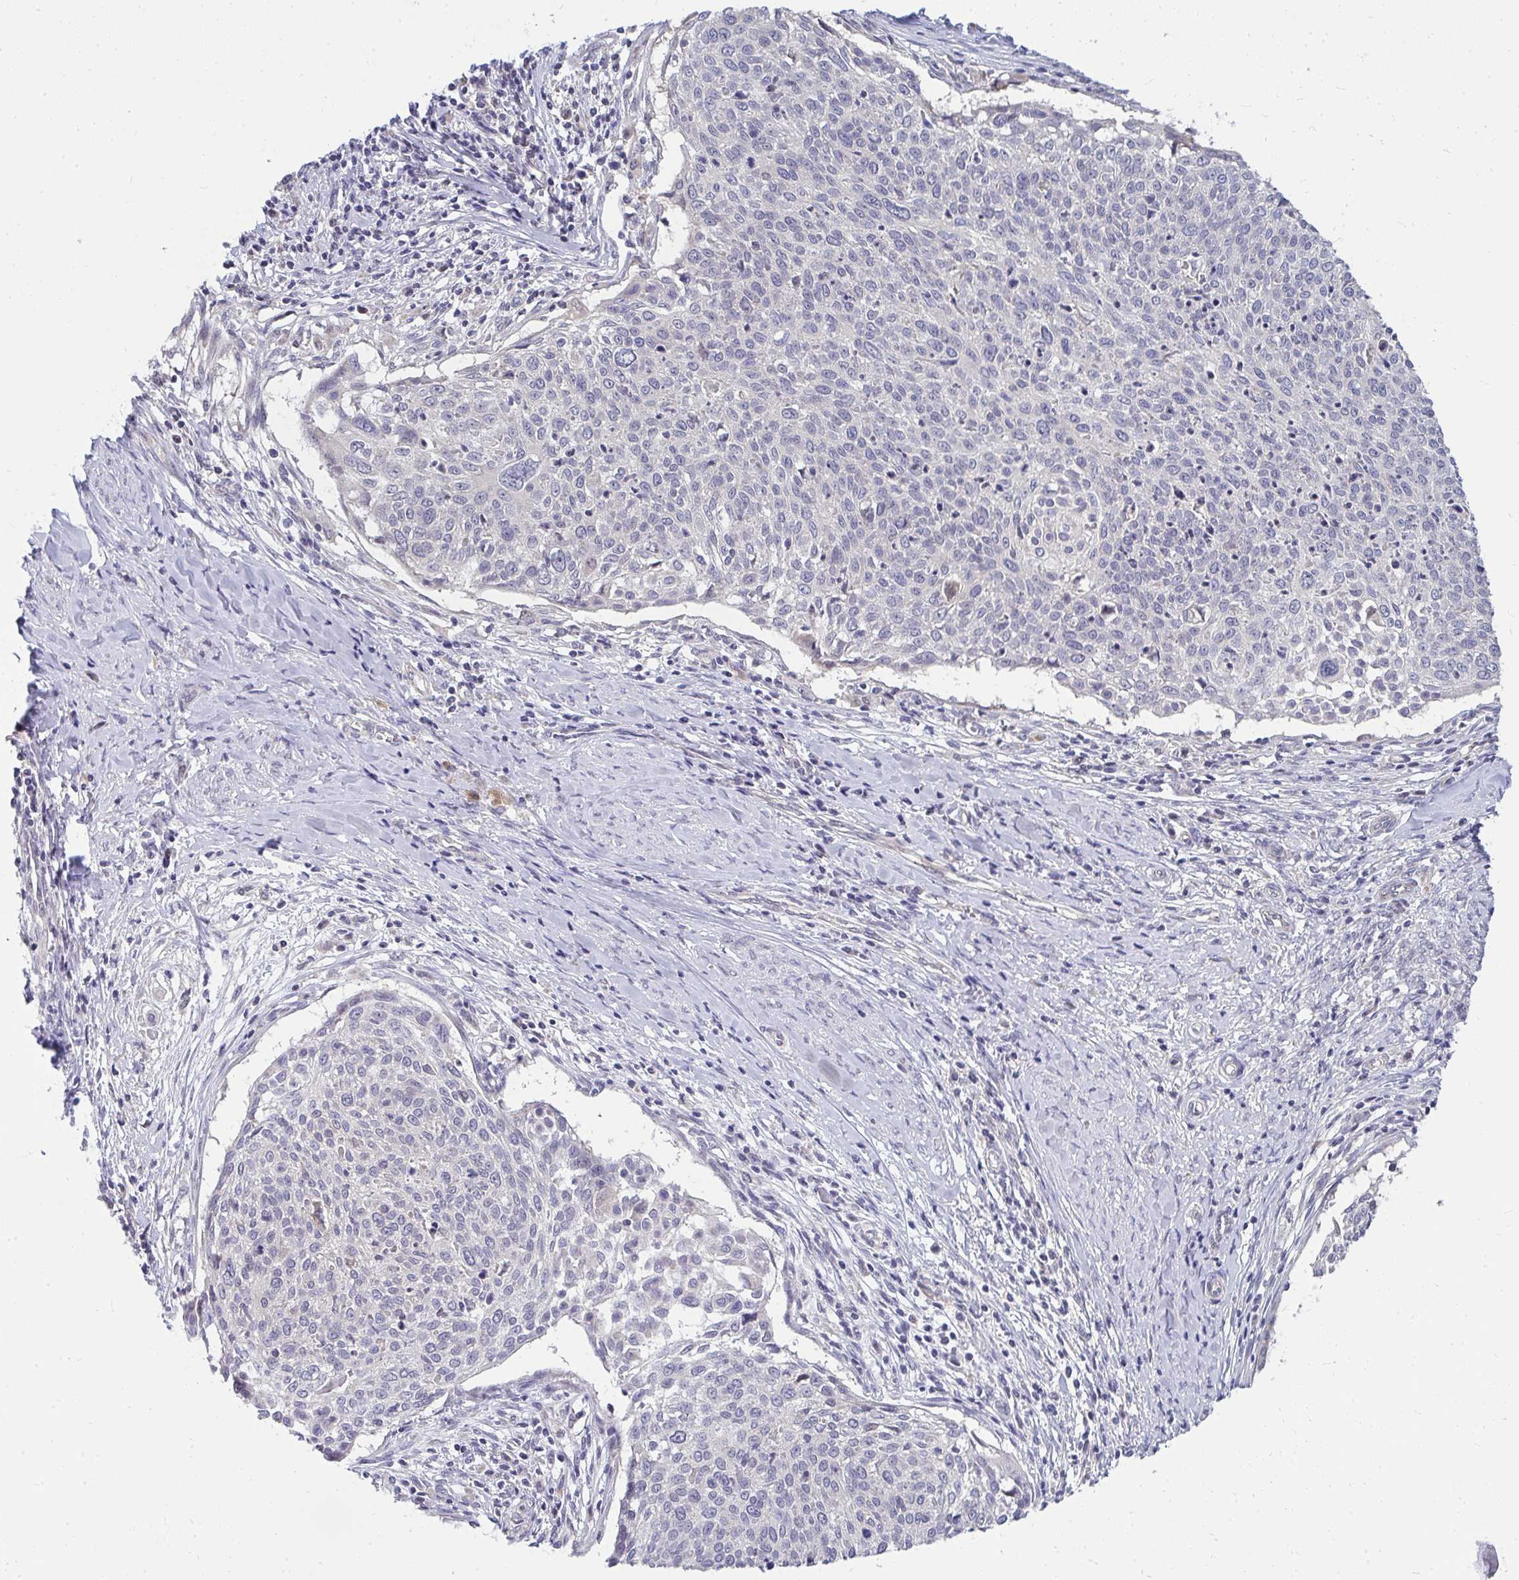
{"staining": {"intensity": "negative", "quantity": "none", "location": "none"}, "tissue": "cervical cancer", "cell_type": "Tumor cells", "image_type": "cancer", "snomed": [{"axis": "morphology", "description": "Squamous cell carcinoma, NOS"}, {"axis": "topography", "description": "Cervix"}], "caption": "Immunohistochemistry histopathology image of neoplastic tissue: human cervical cancer (squamous cell carcinoma) stained with DAB (3,3'-diaminobenzidine) reveals no significant protein positivity in tumor cells. (DAB immunohistochemistry (IHC) with hematoxylin counter stain).", "gene": "MROH8", "patient": {"sex": "female", "age": 49}}